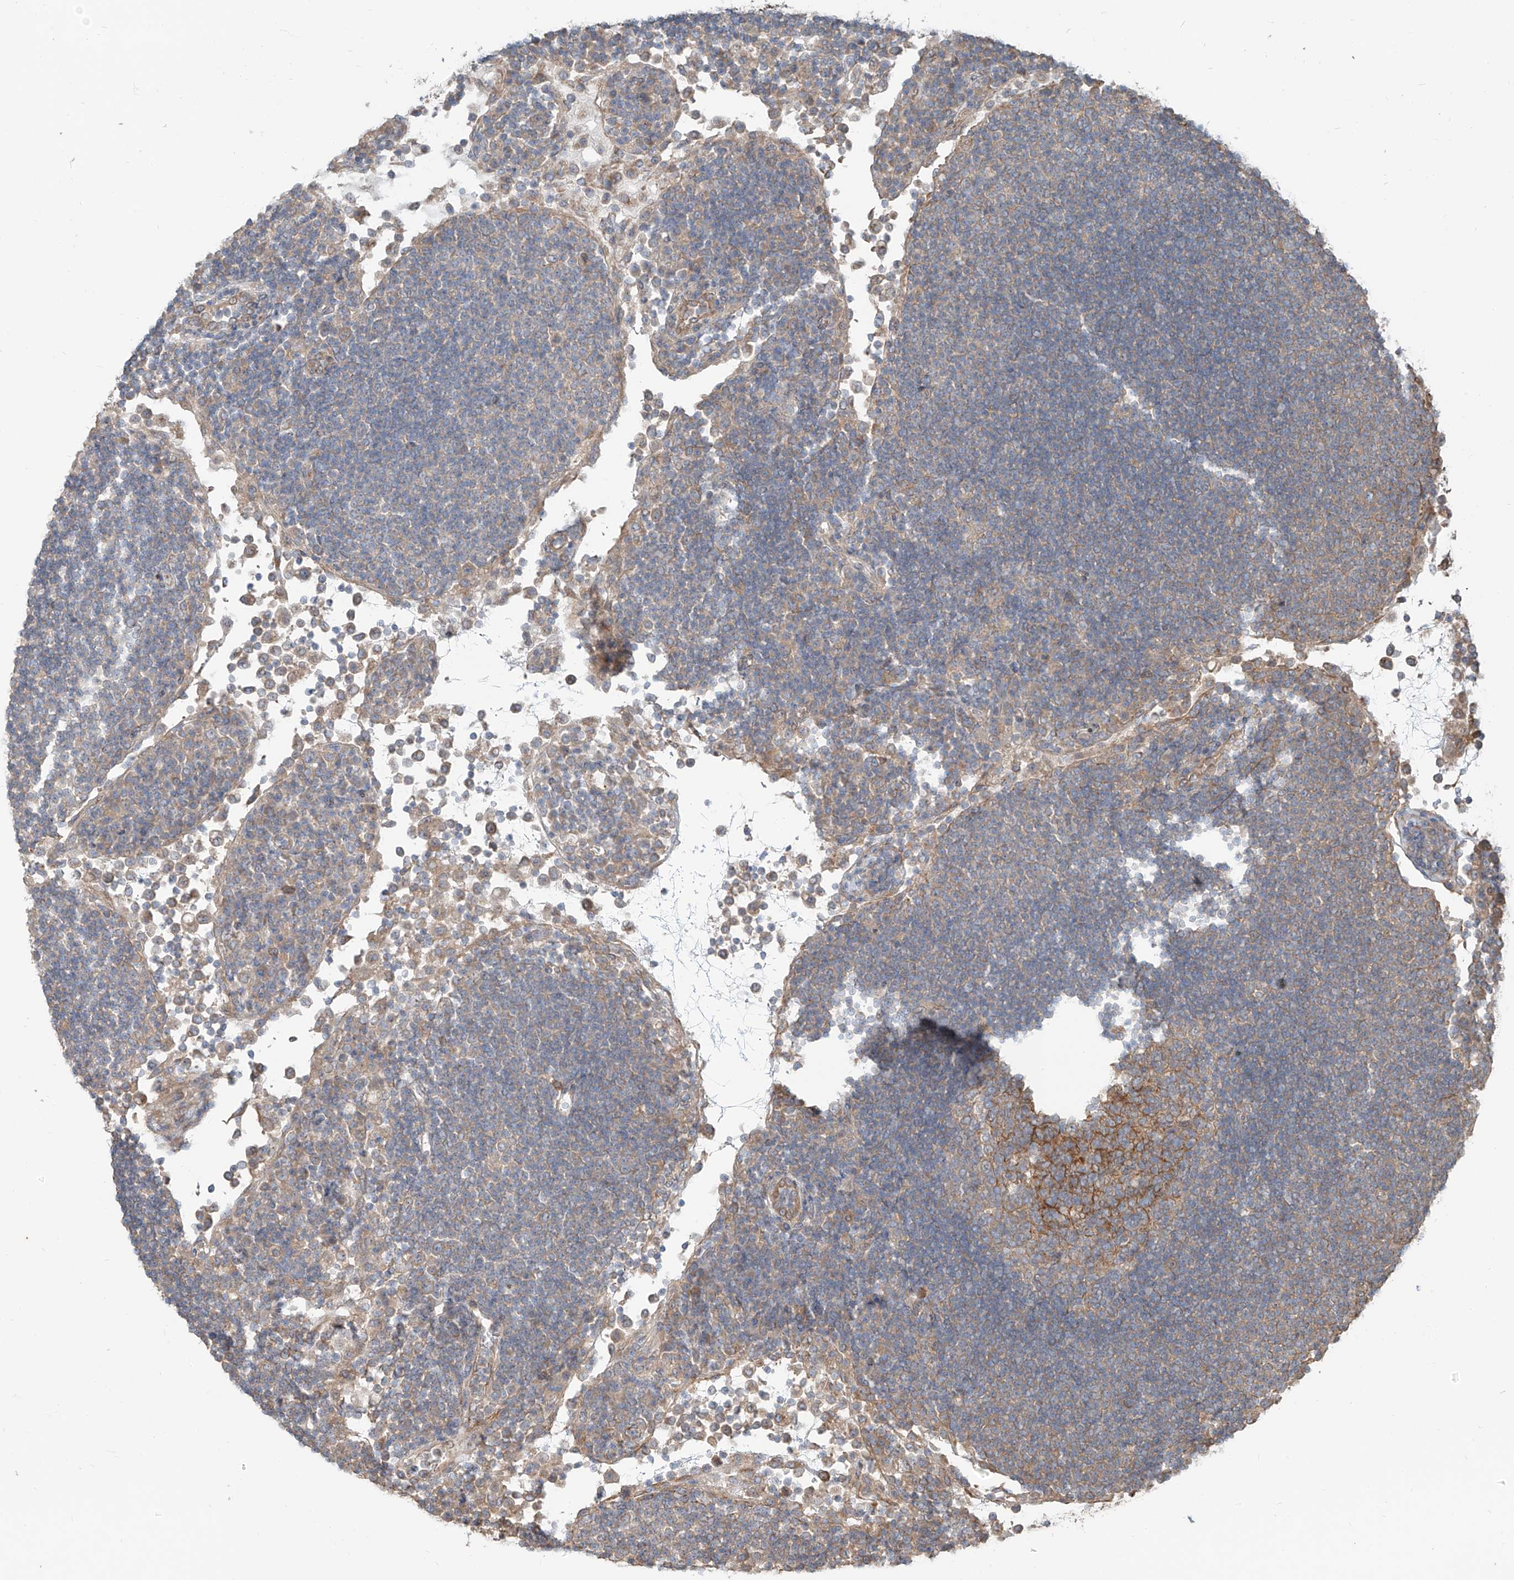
{"staining": {"intensity": "moderate", "quantity": ">75%", "location": "cytoplasmic/membranous"}, "tissue": "lymph node", "cell_type": "Germinal center cells", "image_type": "normal", "snomed": [{"axis": "morphology", "description": "Normal tissue, NOS"}, {"axis": "topography", "description": "Lymph node"}], "caption": "Lymph node stained with a brown dye demonstrates moderate cytoplasmic/membranous positive staining in about >75% of germinal center cells.", "gene": "CEP162", "patient": {"sex": "female", "age": 53}}